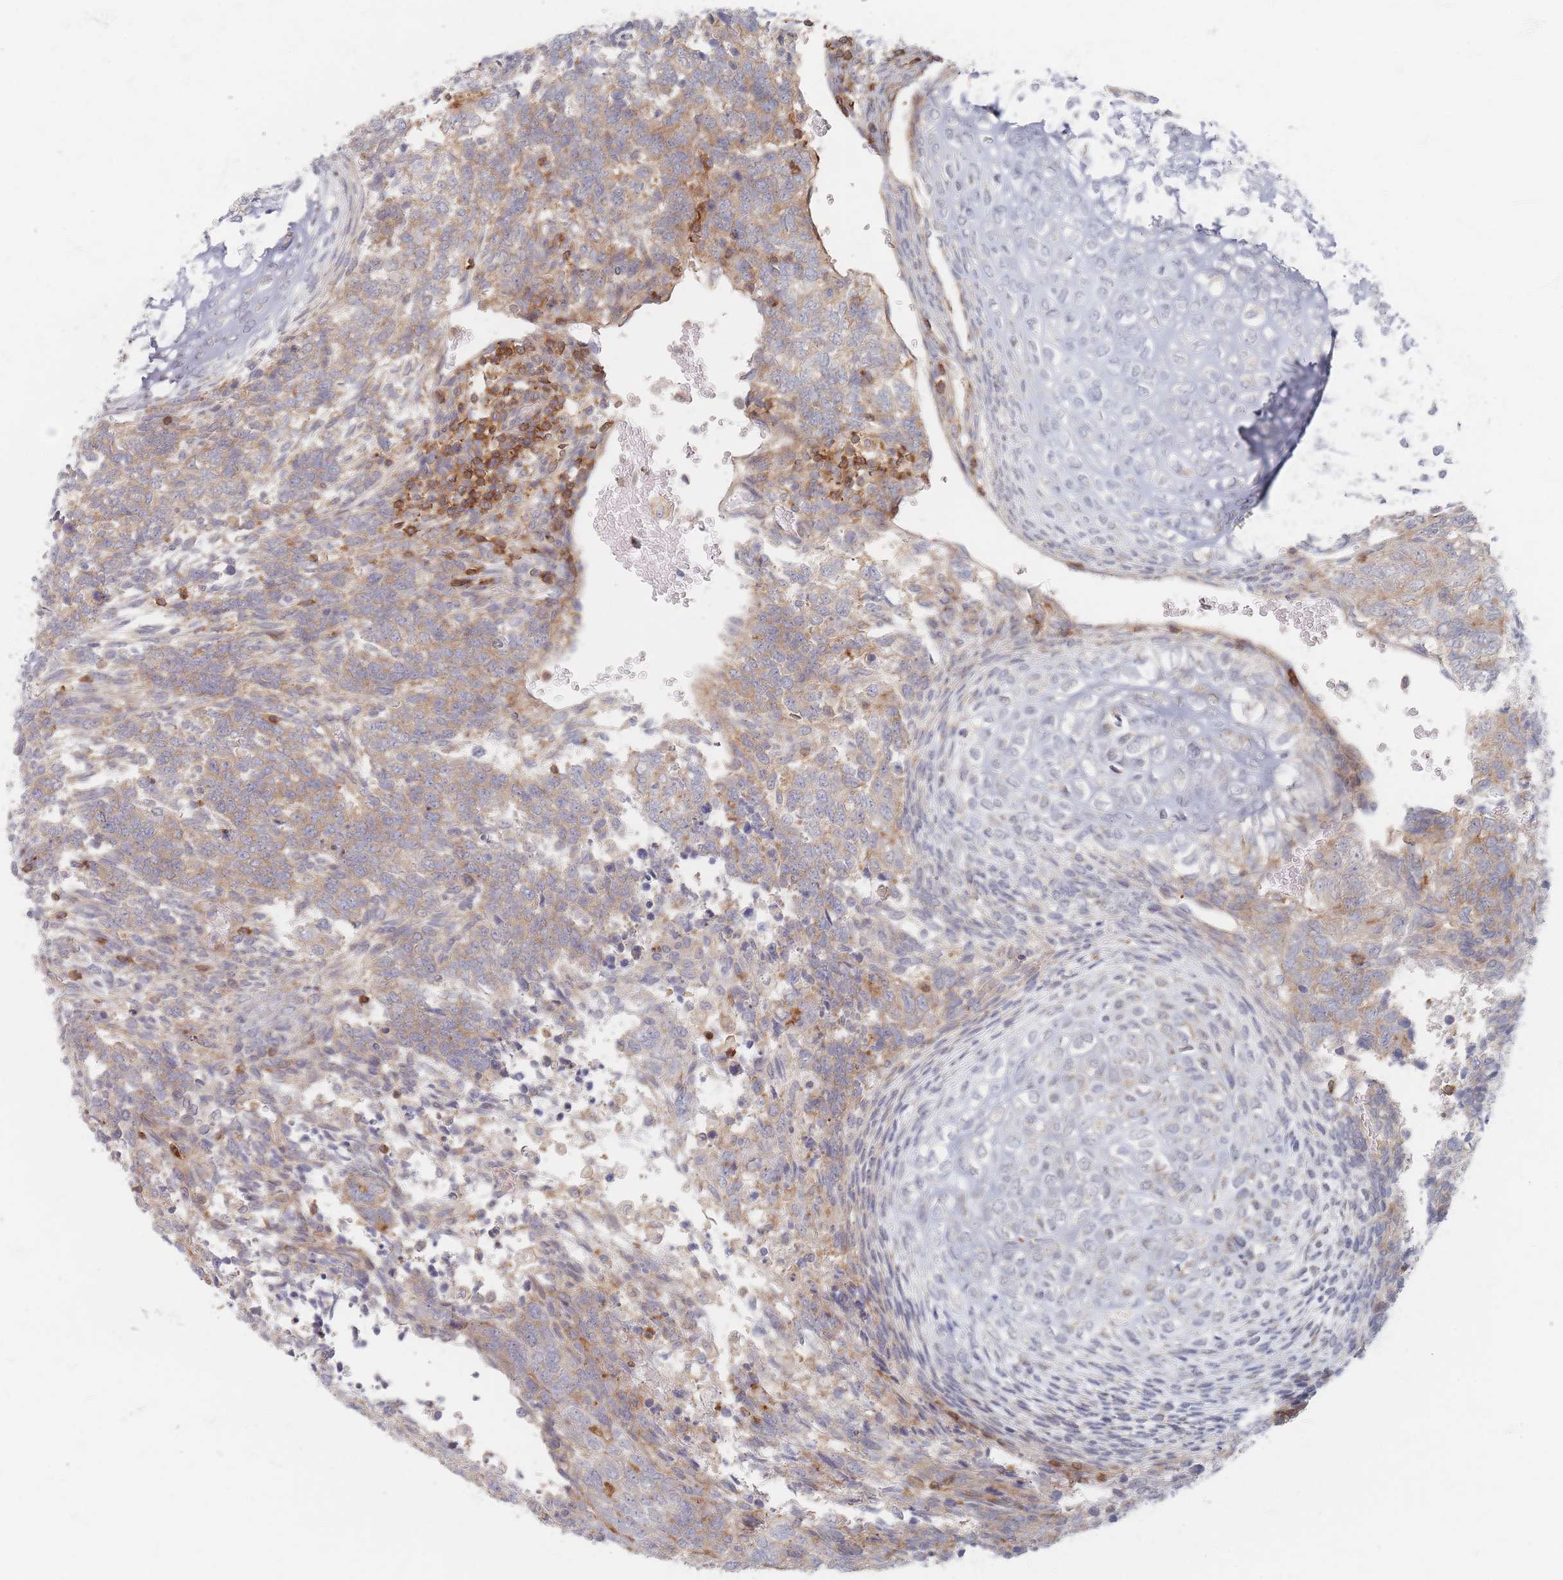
{"staining": {"intensity": "weak", "quantity": "25%-75%", "location": "cytoplasmic/membranous"}, "tissue": "testis cancer", "cell_type": "Tumor cells", "image_type": "cancer", "snomed": [{"axis": "morphology", "description": "Carcinoma, Embryonal, NOS"}, {"axis": "topography", "description": "Testis"}], "caption": "Immunohistochemistry image of neoplastic tissue: testis cancer (embryonal carcinoma) stained using immunohistochemistry (IHC) shows low levels of weak protein expression localized specifically in the cytoplasmic/membranous of tumor cells, appearing as a cytoplasmic/membranous brown color.", "gene": "ZNF852", "patient": {"sex": "male", "age": 23}}